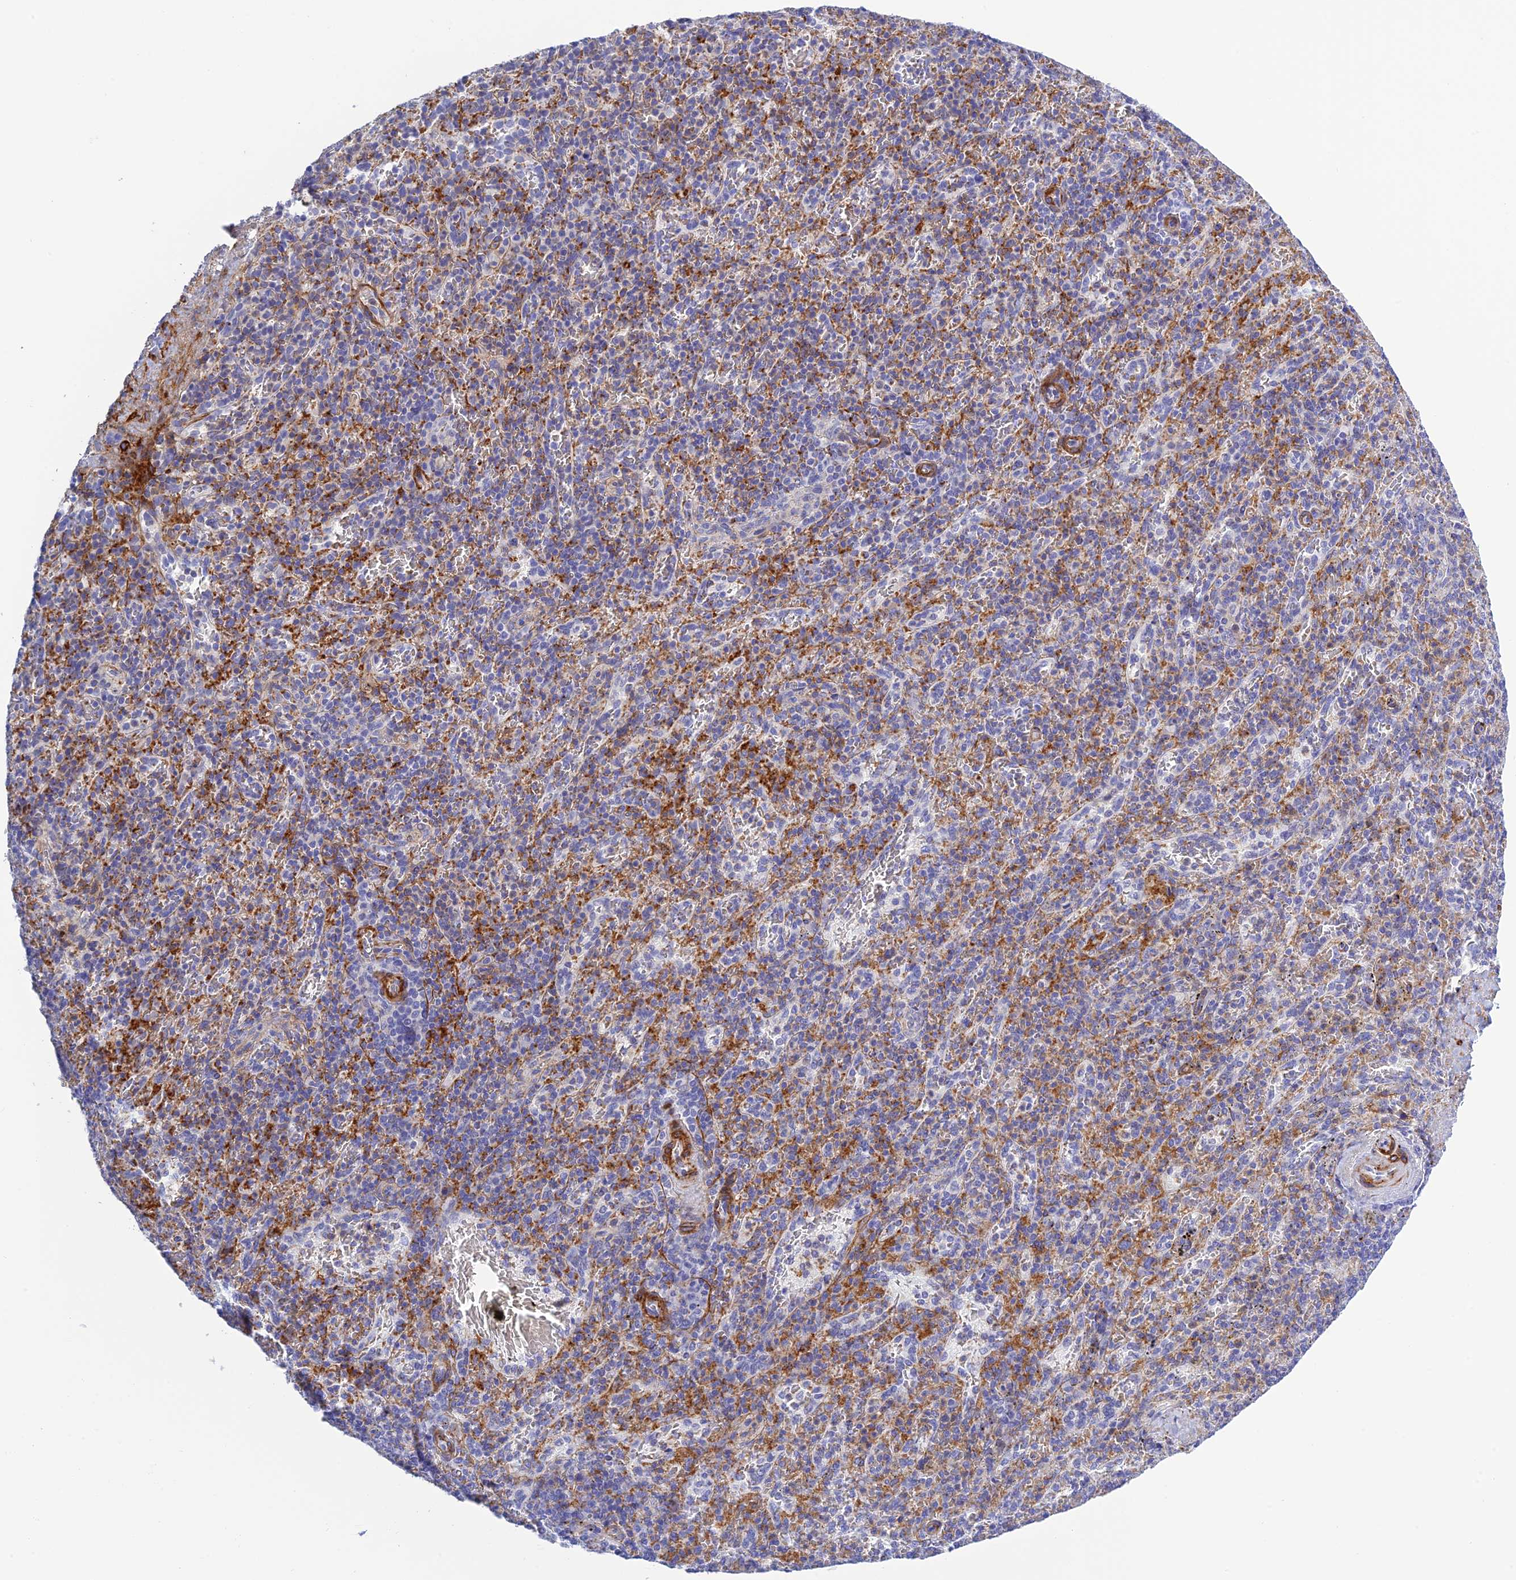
{"staining": {"intensity": "moderate", "quantity": "<25%", "location": "cytoplasmic/membranous"}, "tissue": "spleen", "cell_type": "Cells in red pulp", "image_type": "normal", "snomed": [{"axis": "morphology", "description": "Normal tissue, NOS"}, {"axis": "topography", "description": "Spleen"}], "caption": "Moderate cytoplasmic/membranous protein staining is appreciated in about <25% of cells in red pulp in spleen.", "gene": "ZDHHC16", "patient": {"sex": "male", "age": 82}}